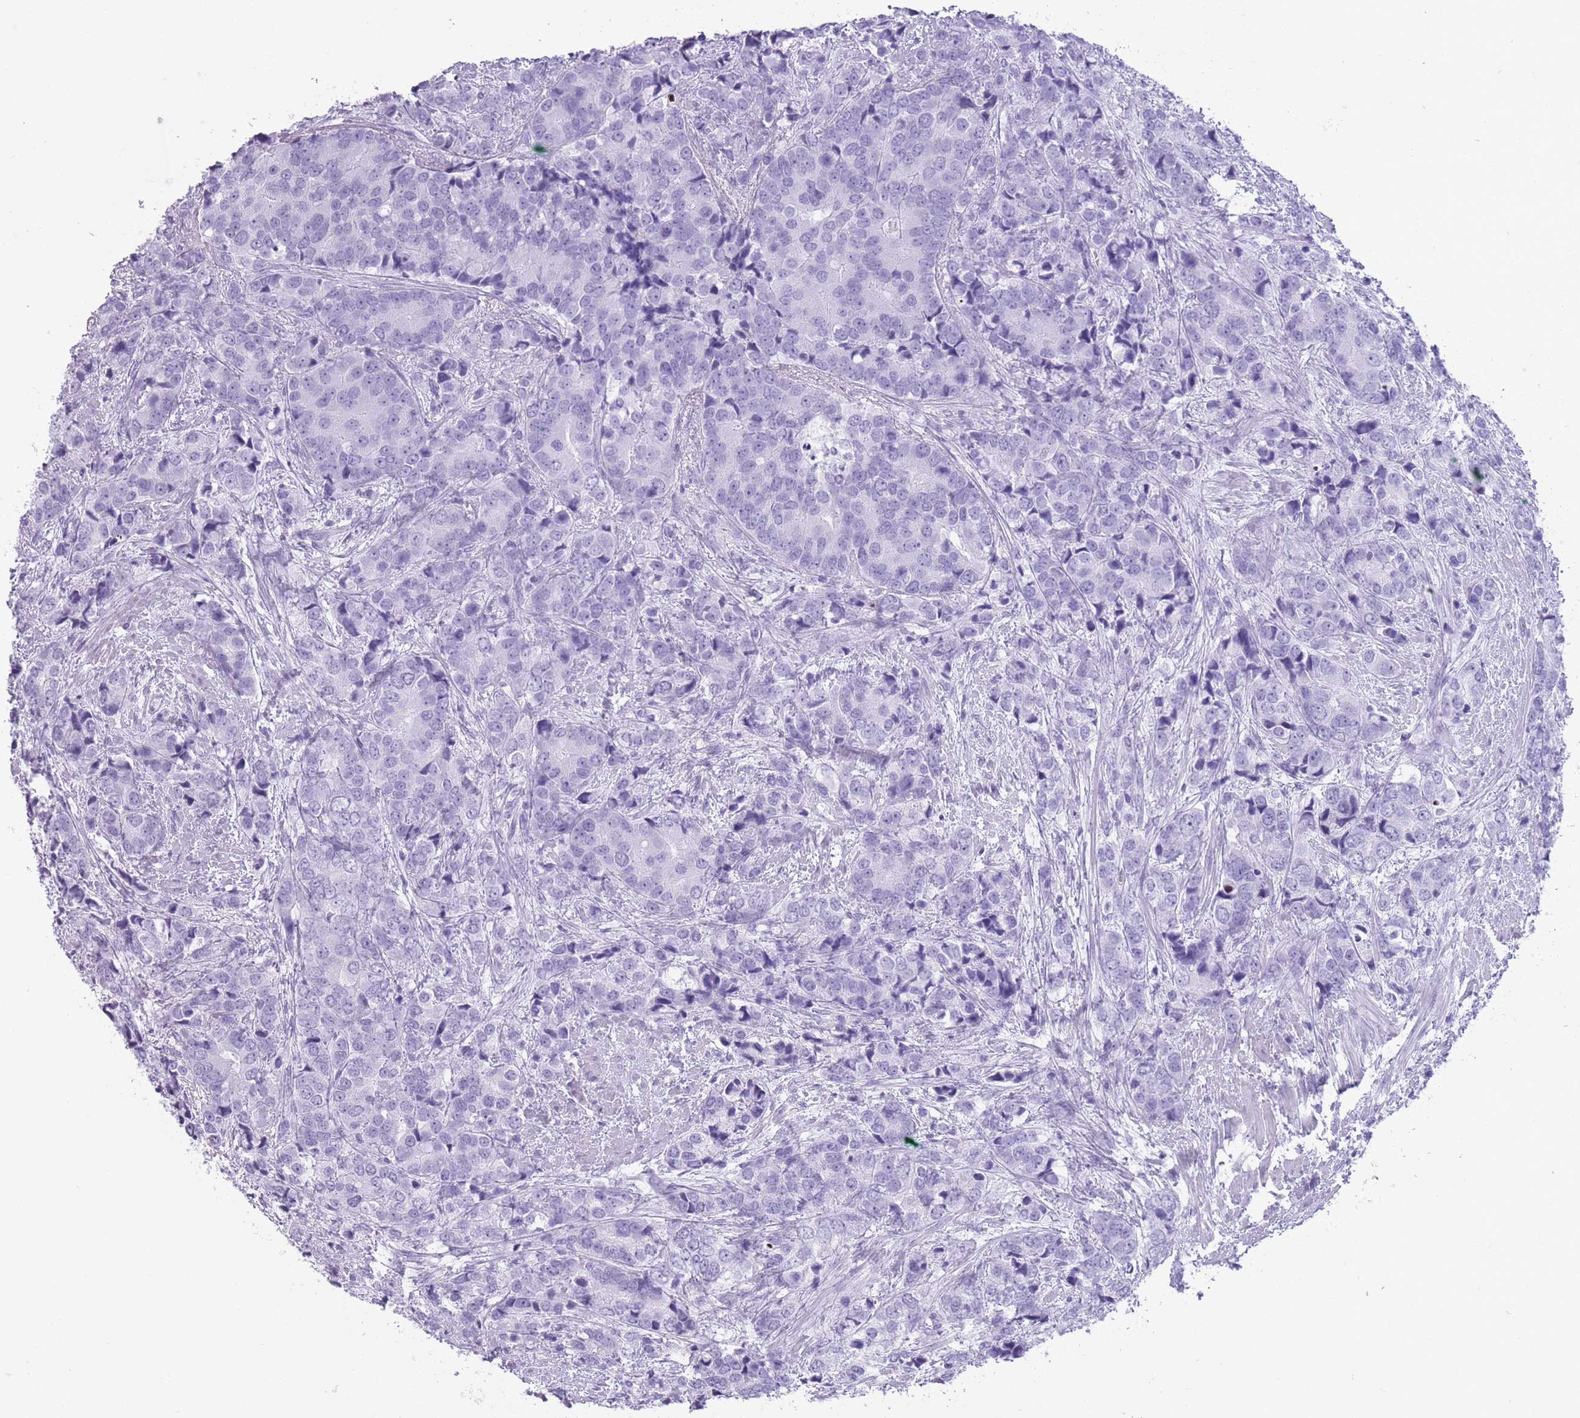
{"staining": {"intensity": "negative", "quantity": "none", "location": "none"}, "tissue": "prostate cancer", "cell_type": "Tumor cells", "image_type": "cancer", "snomed": [{"axis": "morphology", "description": "Adenocarcinoma, High grade"}, {"axis": "topography", "description": "Prostate"}], "caption": "Tumor cells show no significant staining in prostate cancer.", "gene": "OR4F21", "patient": {"sex": "male", "age": 62}}